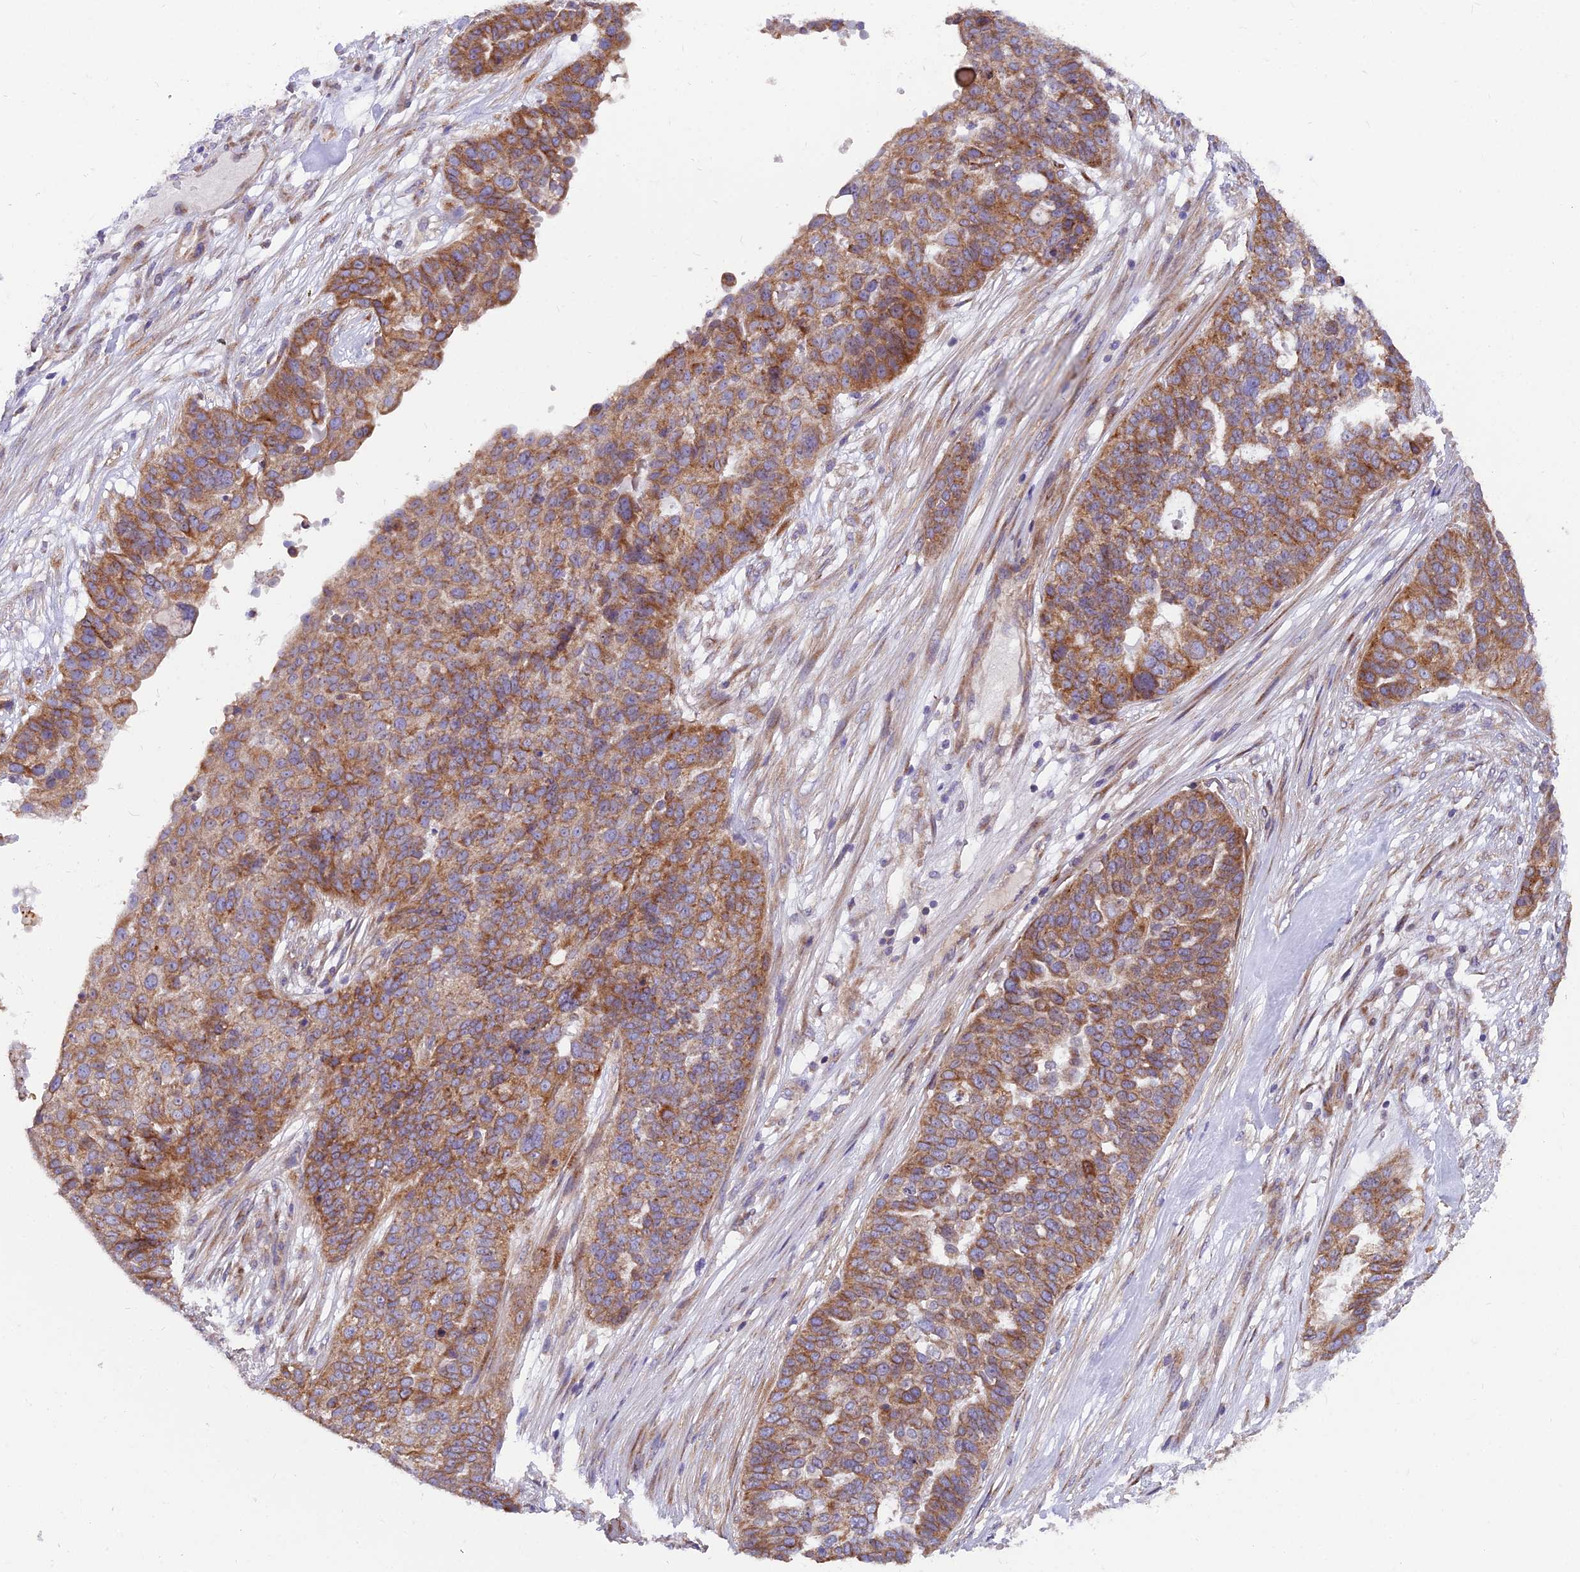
{"staining": {"intensity": "moderate", "quantity": ">75%", "location": "cytoplasmic/membranous"}, "tissue": "ovarian cancer", "cell_type": "Tumor cells", "image_type": "cancer", "snomed": [{"axis": "morphology", "description": "Cystadenocarcinoma, serous, NOS"}, {"axis": "topography", "description": "Ovary"}], "caption": "Serous cystadenocarcinoma (ovarian) stained with a protein marker demonstrates moderate staining in tumor cells.", "gene": "TBC1D20", "patient": {"sex": "female", "age": 59}}